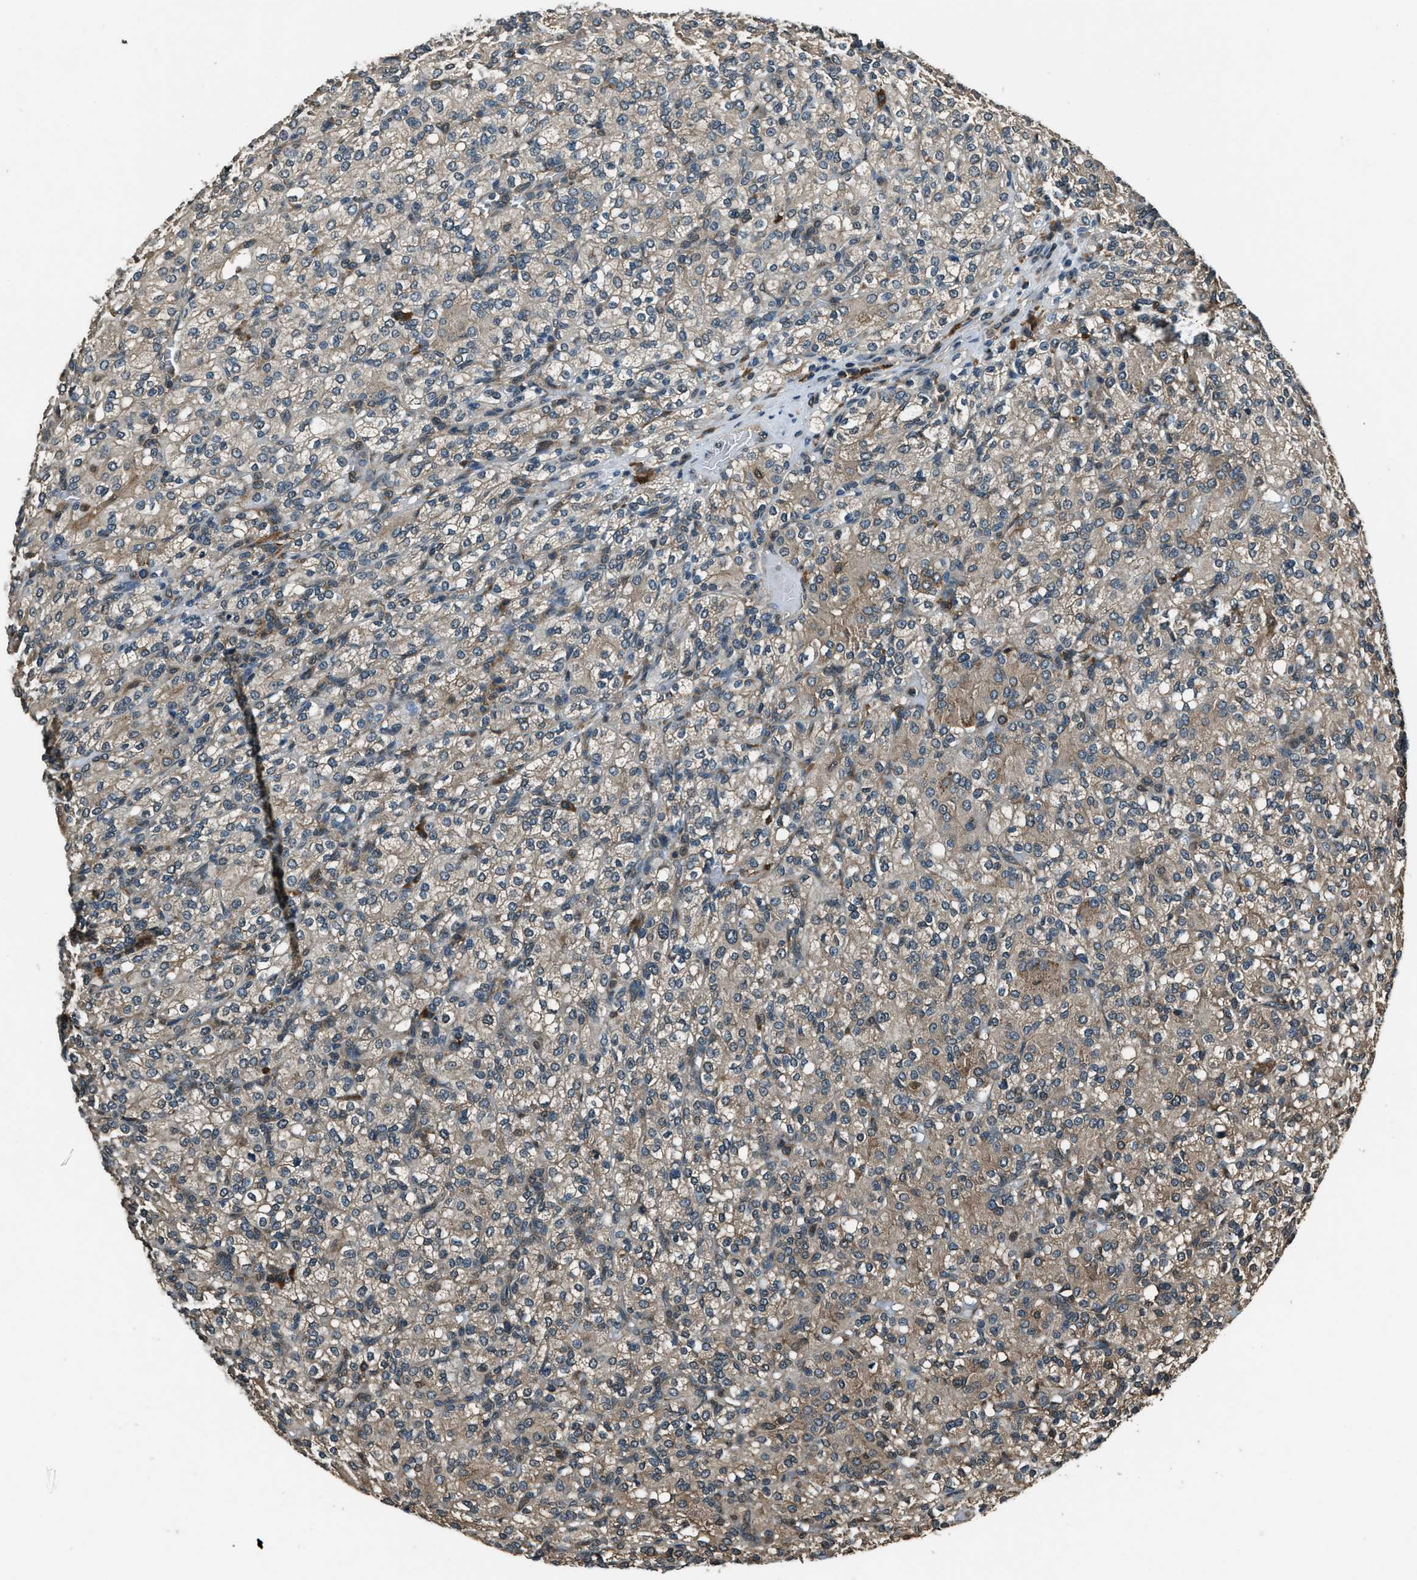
{"staining": {"intensity": "weak", "quantity": ">75%", "location": "cytoplasmic/membranous"}, "tissue": "renal cancer", "cell_type": "Tumor cells", "image_type": "cancer", "snomed": [{"axis": "morphology", "description": "Adenocarcinoma, NOS"}, {"axis": "topography", "description": "Kidney"}], "caption": "Renal cancer stained for a protein reveals weak cytoplasmic/membranous positivity in tumor cells.", "gene": "TRIM4", "patient": {"sex": "male", "age": 77}}